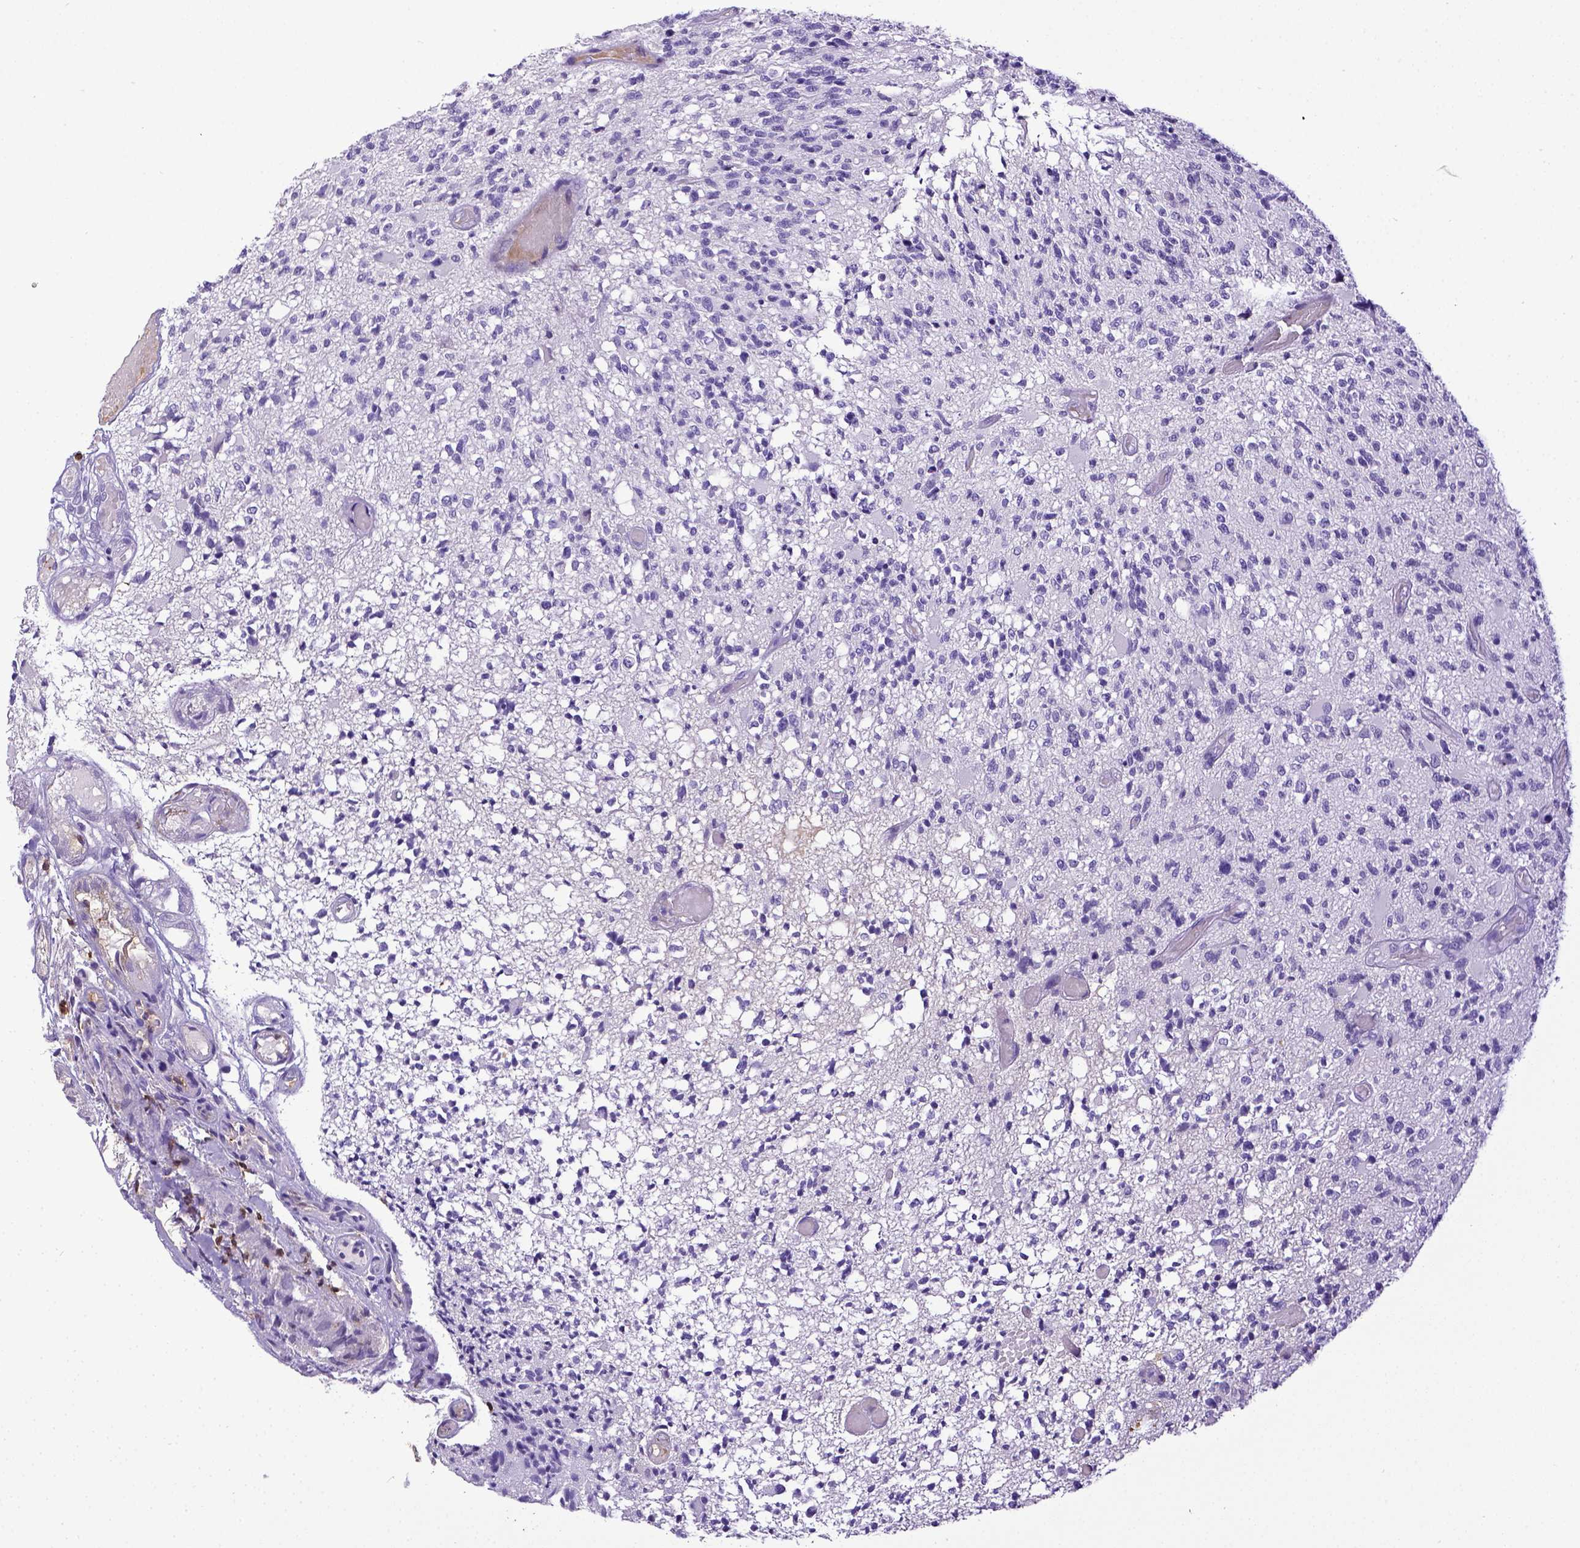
{"staining": {"intensity": "negative", "quantity": "none", "location": "none"}, "tissue": "glioma", "cell_type": "Tumor cells", "image_type": "cancer", "snomed": [{"axis": "morphology", "description": "Glioma, malignant, High grade"}, {"axis": "topography", "description": "Brain"}], "caption": "An image of glioma stained for a protein displays no brown staining in tumor cells. (Stains: DAB (3,3'-diaminobenzidine) IHC with hematoxylin counter stain, Microscopy: brightfield microscopy at high magnification).", "gene": "CD3E", "patient": {"sex": "female", "age": 63}}